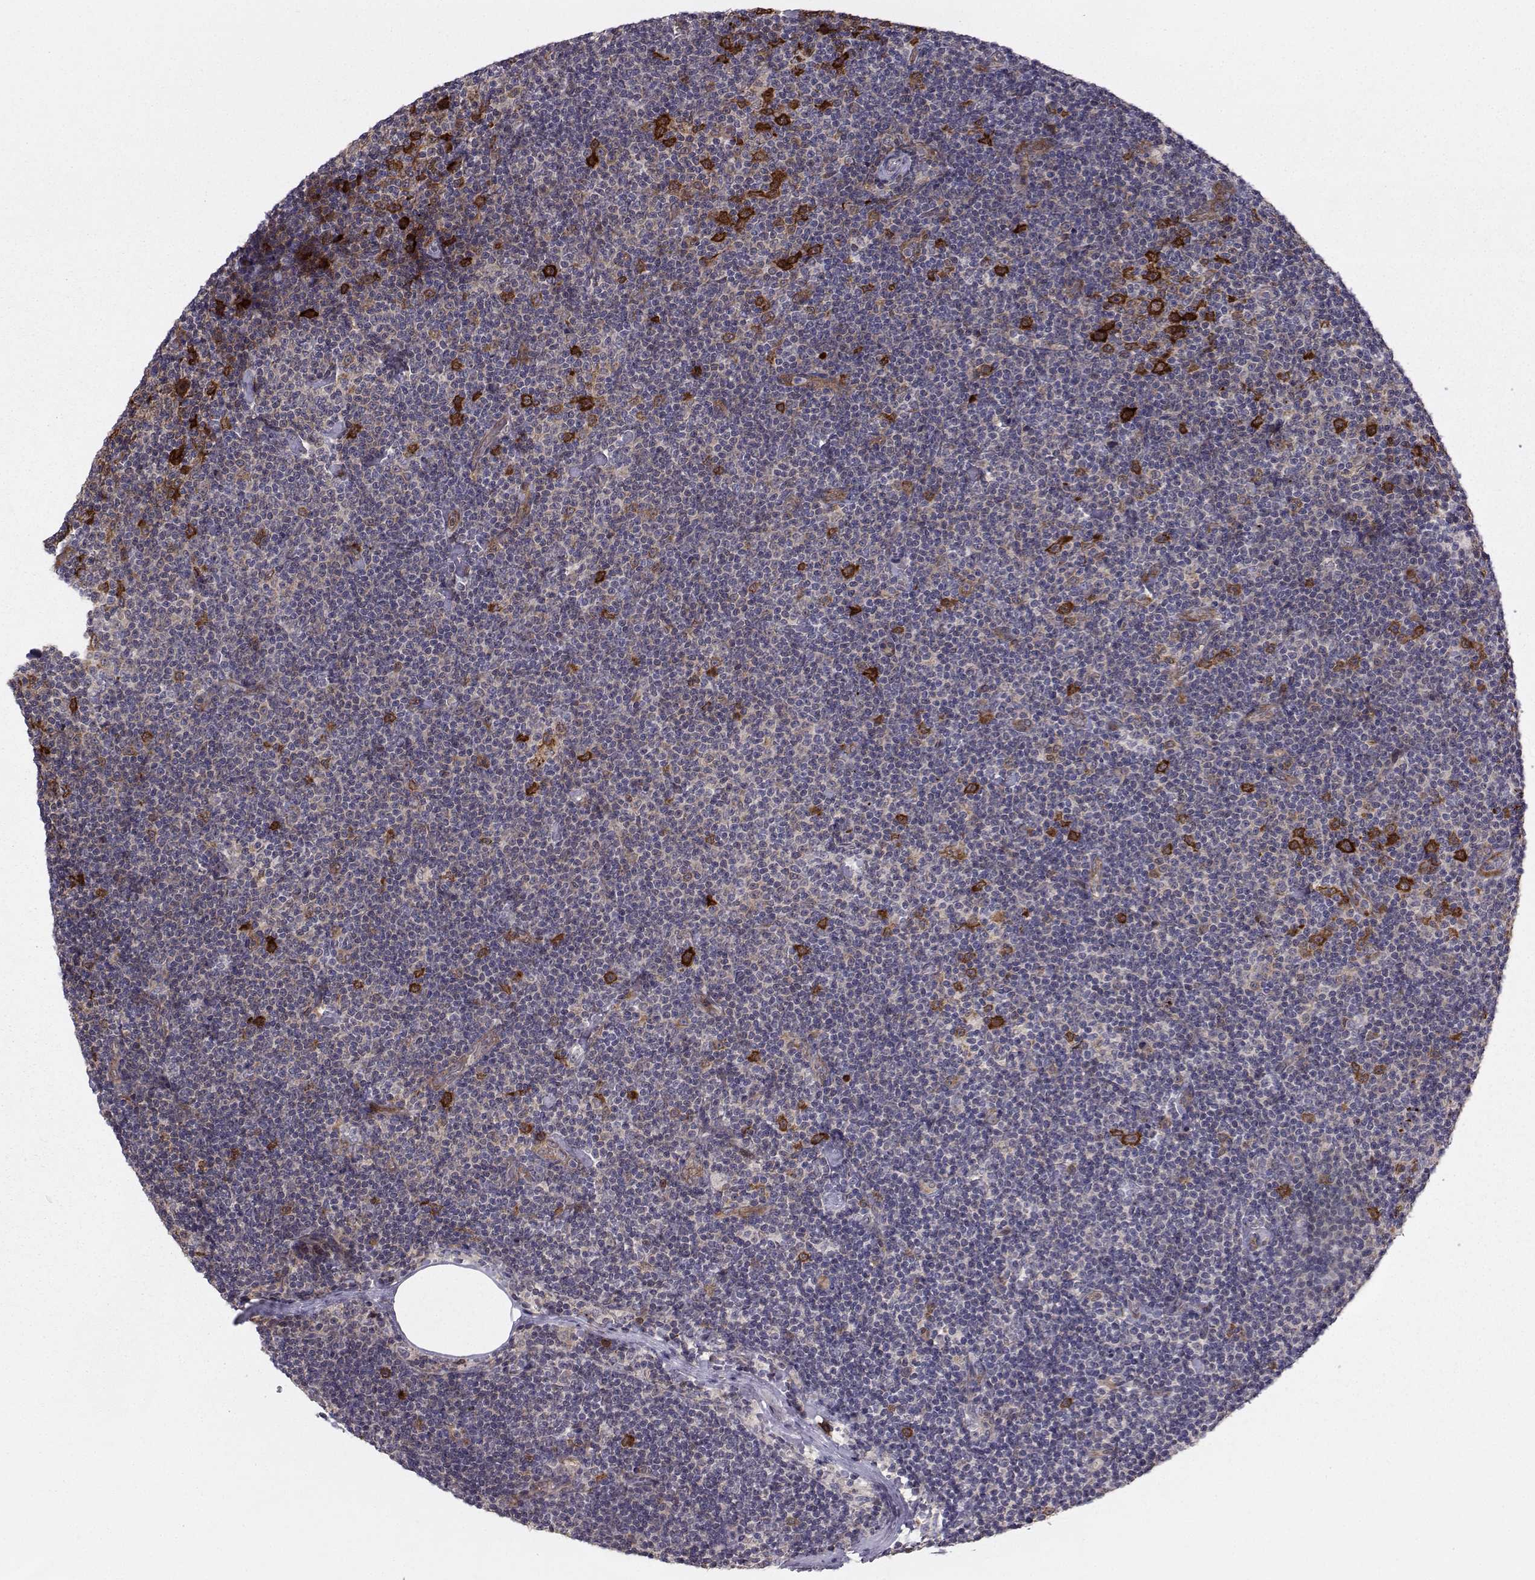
{"staining": {"intensity": "negative", "quantity": "none", "location": "none"}, "tissue": "lymphoma", "cell_type": "Tumor cells", "image_type": "cancer", "snomed": [{"axis": "morphology", "description": "Malignant lymphoma, non-Hodgkin's type, Low grade"}, {"axis": "topography", "description": "Lymph node"}], "caption": "Immunohistochemistry micrograph of neoplastic tissue: lymphoma stained with DAB reveals no significant protein positivity in tumor cells.", "gene": "HSP90AB1", "patient": {"sex": "male", "age": 81}}